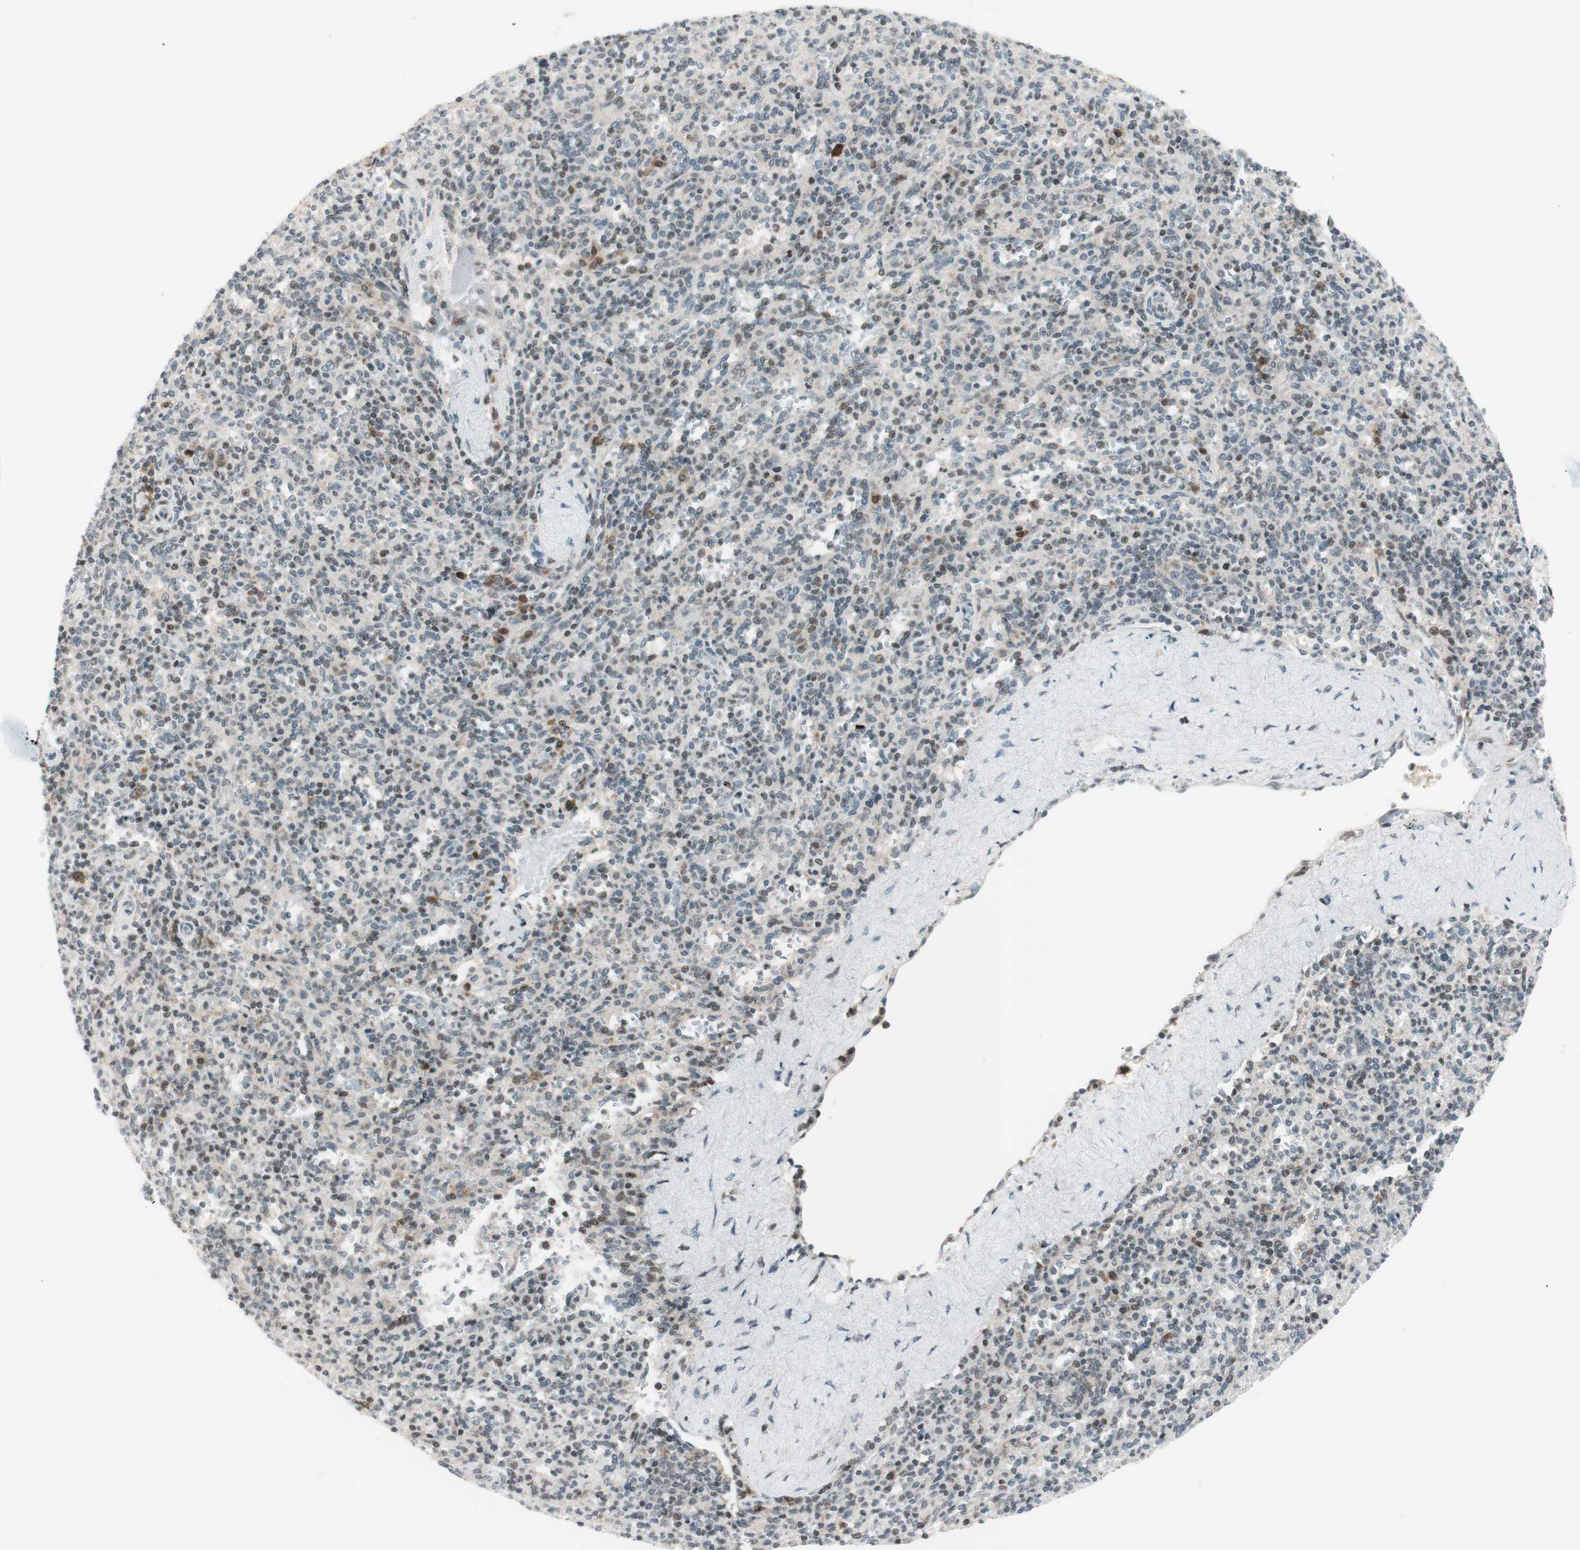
{"staining": {"intensity": "weak", "quantity": "25%-75%", "location": "nuclear"}, "tissue": "spleen", "cell_type": "Cells in red pulp", "image_type": "normal", "snomed": [{"axis": "morphology", "description": "Normal tissue, NOS"}, {"axis": "topography", "description": "Spleen"}], "caption": "Unremarkable spleen demonstrates weak nuclear positivity in about 25%-75% of cells in red pulp, visualized by immunohistochemistry. The protein of interest is stained brown, and the nuclei are stained in blue (DAB IHC with brightfield microscopy, high magnification).", "gene": "TPT1", "patient": {"sex": "male", "age": 36}}